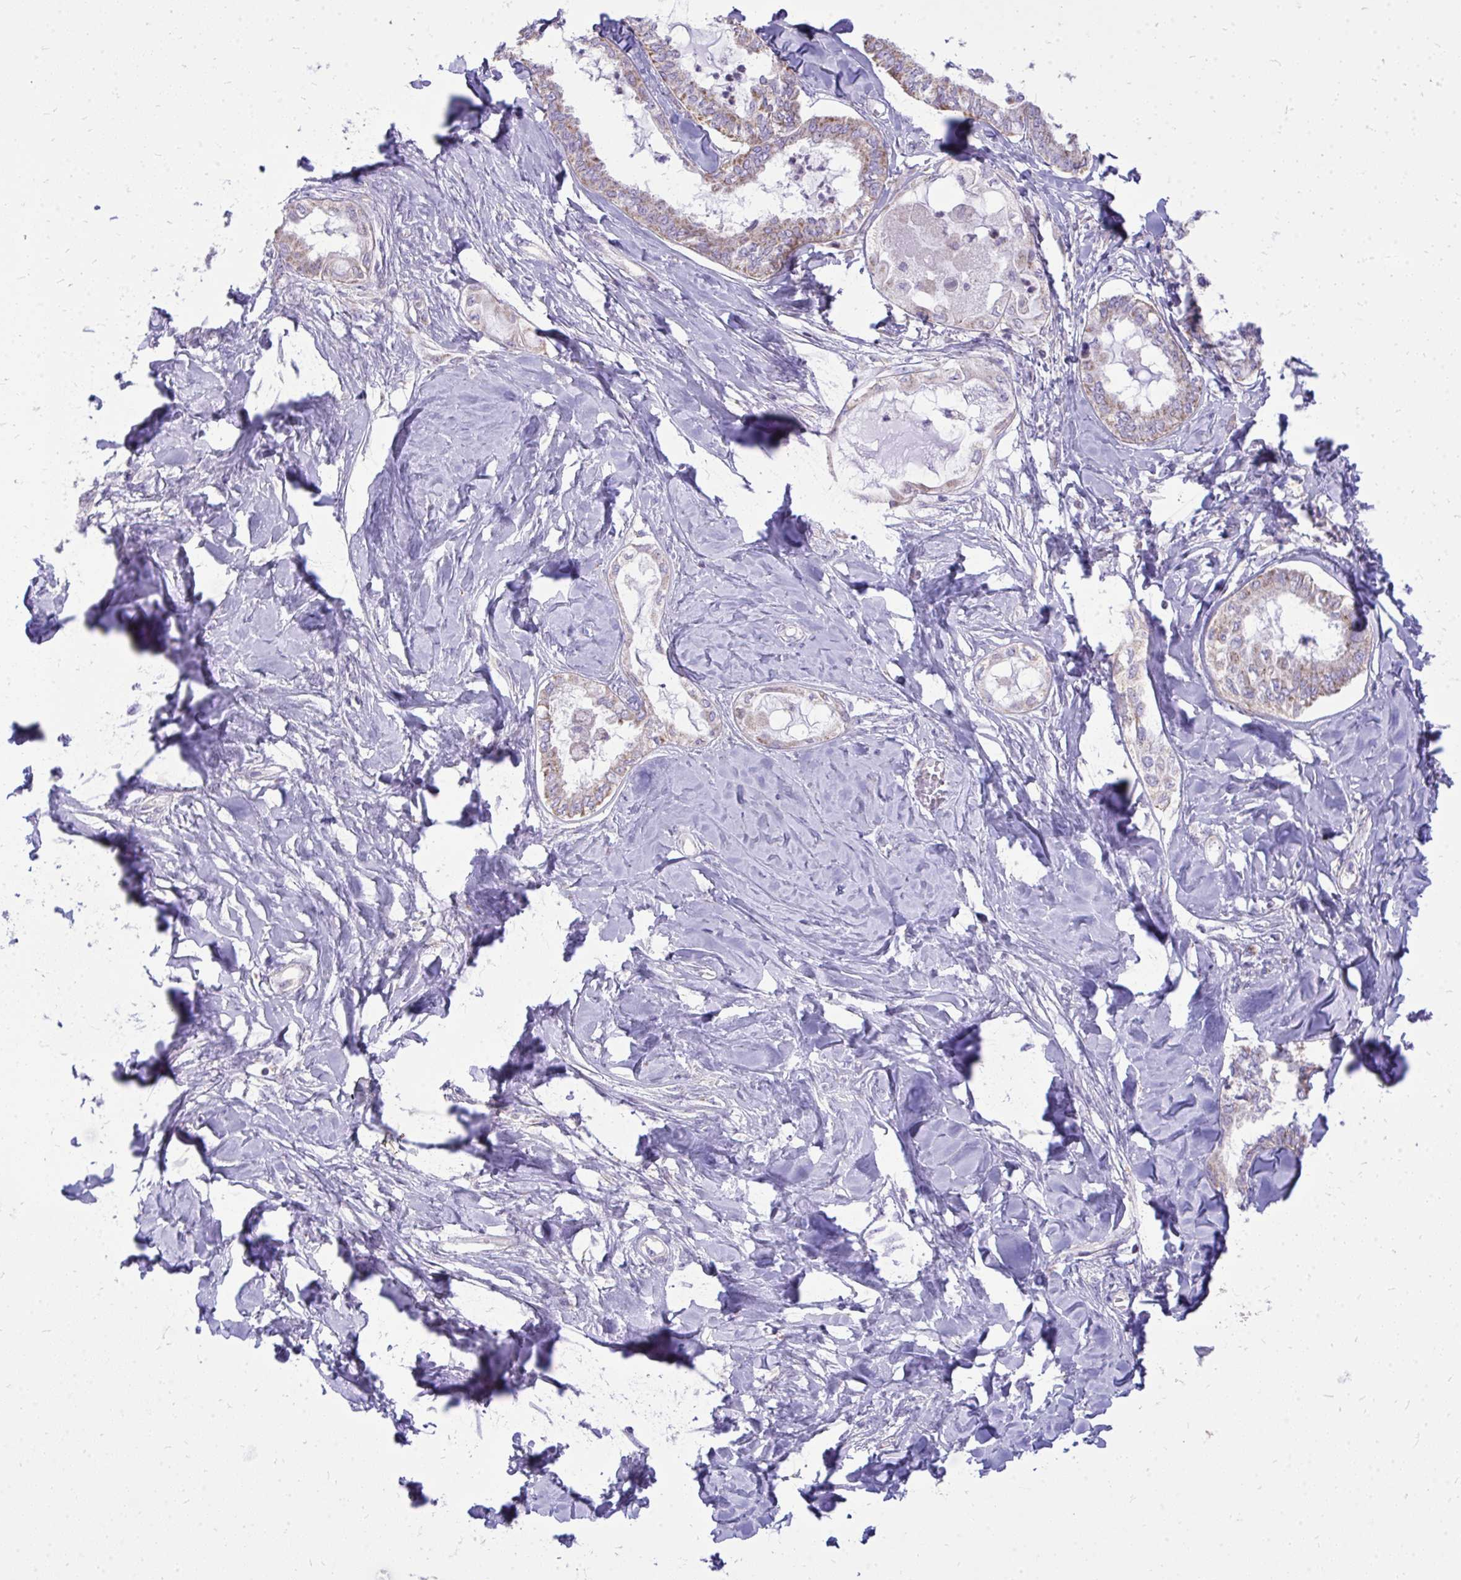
{"staining": {"intensity": "moderate", "quantity": "25%-75%", "location": "cytoplasmic/membranous"}, "tissue": "ovarian cancer", "cell_type": "Tumor cells", "image_type": "cancer", "snomed": [{"axis": "morphology", "description": "Carcinoma, endometroid"}, {"axis": "topography", "description": "Ovary"}], "caption": "Immunohistochemical staining of human endometroid carcinoma (ovarian) shows medium levels of moderate cytoplasmic/membranous positivity in about 25%-75% of tumor cells.", "gene": "SPTBN2", "patient": {"sex": "female", "age": 70}}